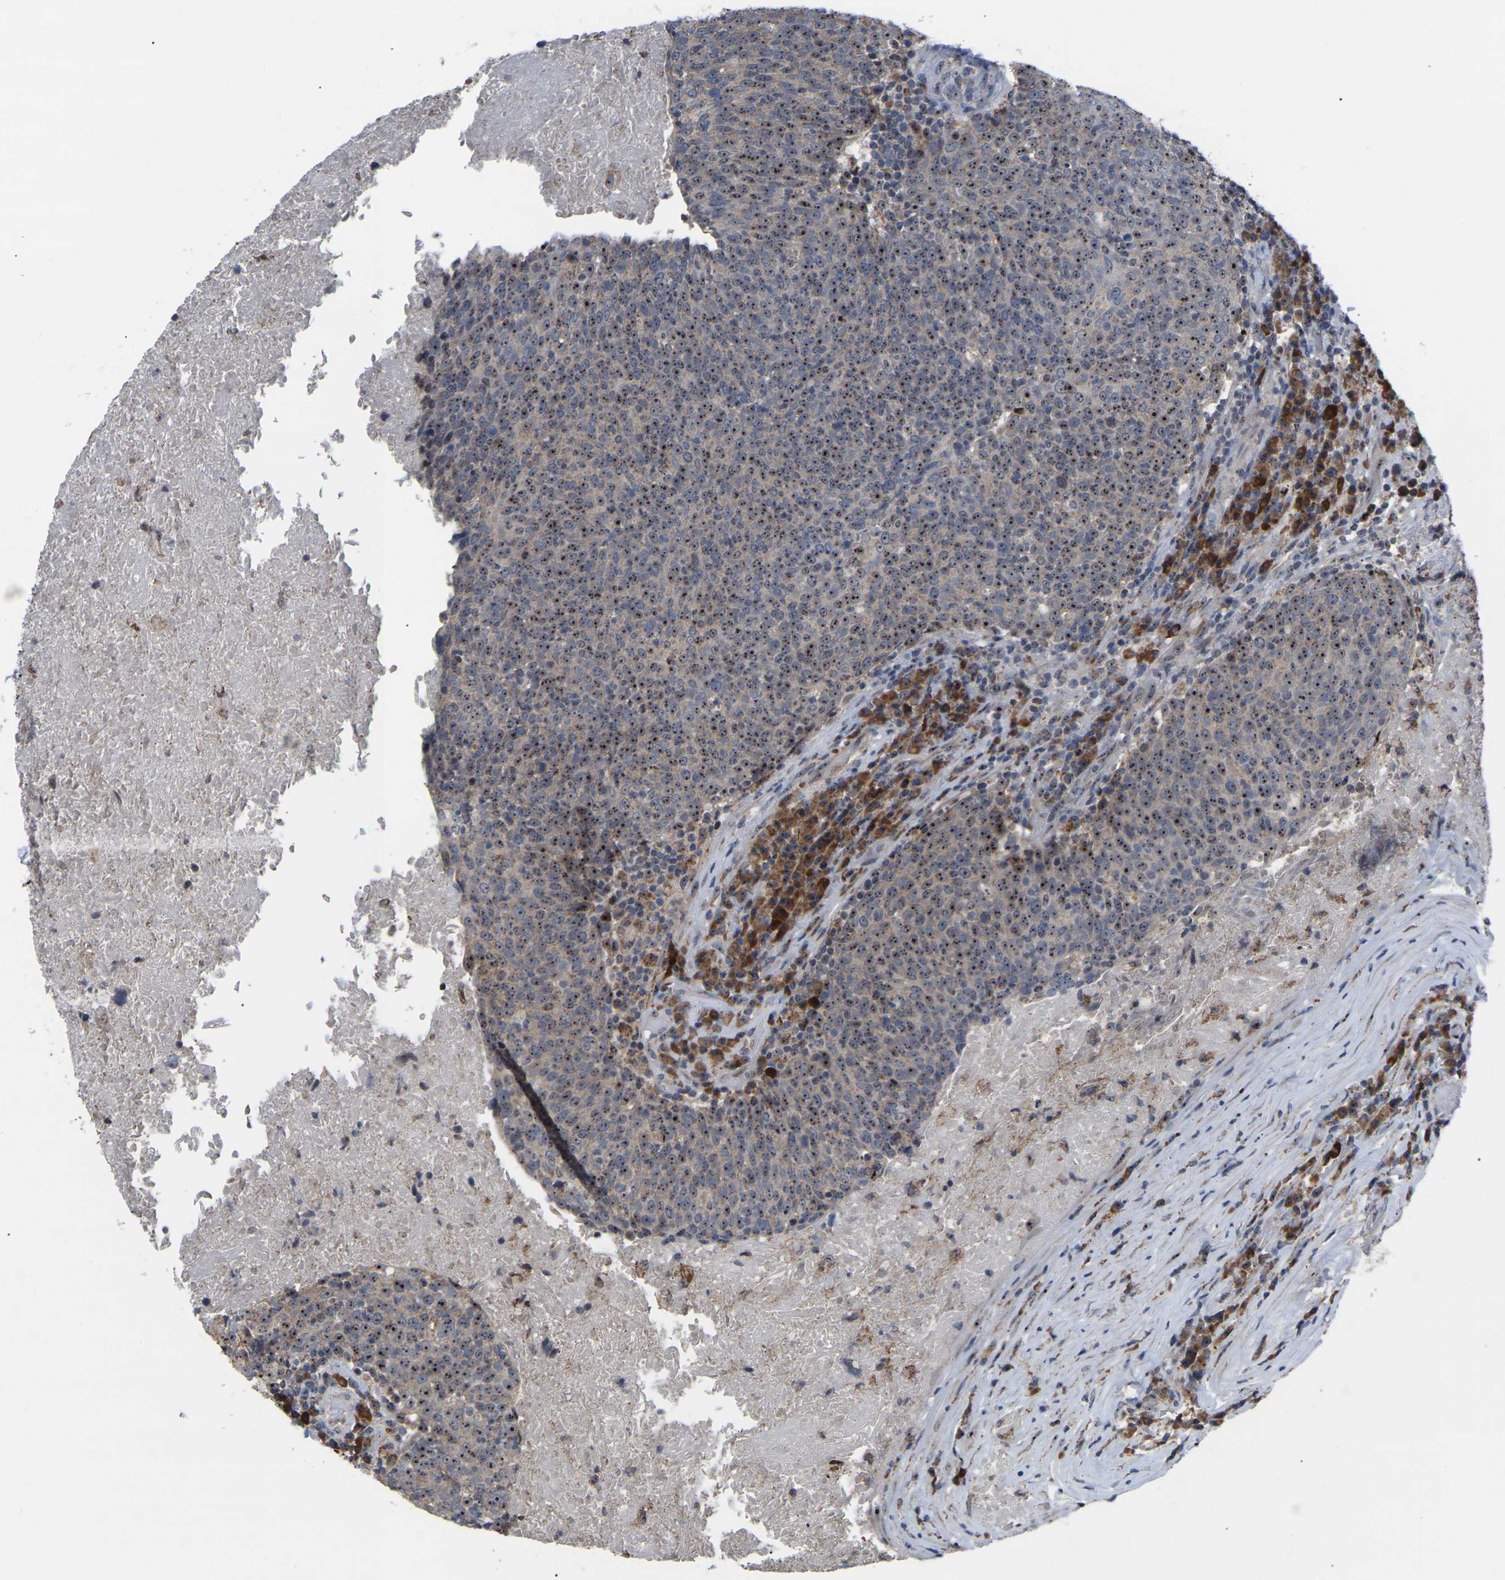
{"staining": {"intensity": "moderate", "quantity": ">75%", "location": "nuclear"}, "tissue": "head and neck cancer", "cell_type": "Tumor cells", "image_type": "cancer", "snomed": [{"axis": "morphology", "description": "Squamous cell carcinoma, NOS"}, {"axis": "morphology", "description": "Squamous cell carcinoma, metastatic, NOS"}, {"axis": "topography", "description": "Lymph node"}, {"axis": "topography", "description": "Head-Neck"}], "caption": "DAB (3,3'-diaminobenzidine) immunohistochemical staining of head and neck metastatic squamous cell carcinoma demonstrates moderate nuclear protein staining in approximately >75% of tumor cells. (brown staining indicates protein expression, while blue staining denotes nuclei).", "gene": "NOP53", "patient": {"sex": "male", "age": 62}}